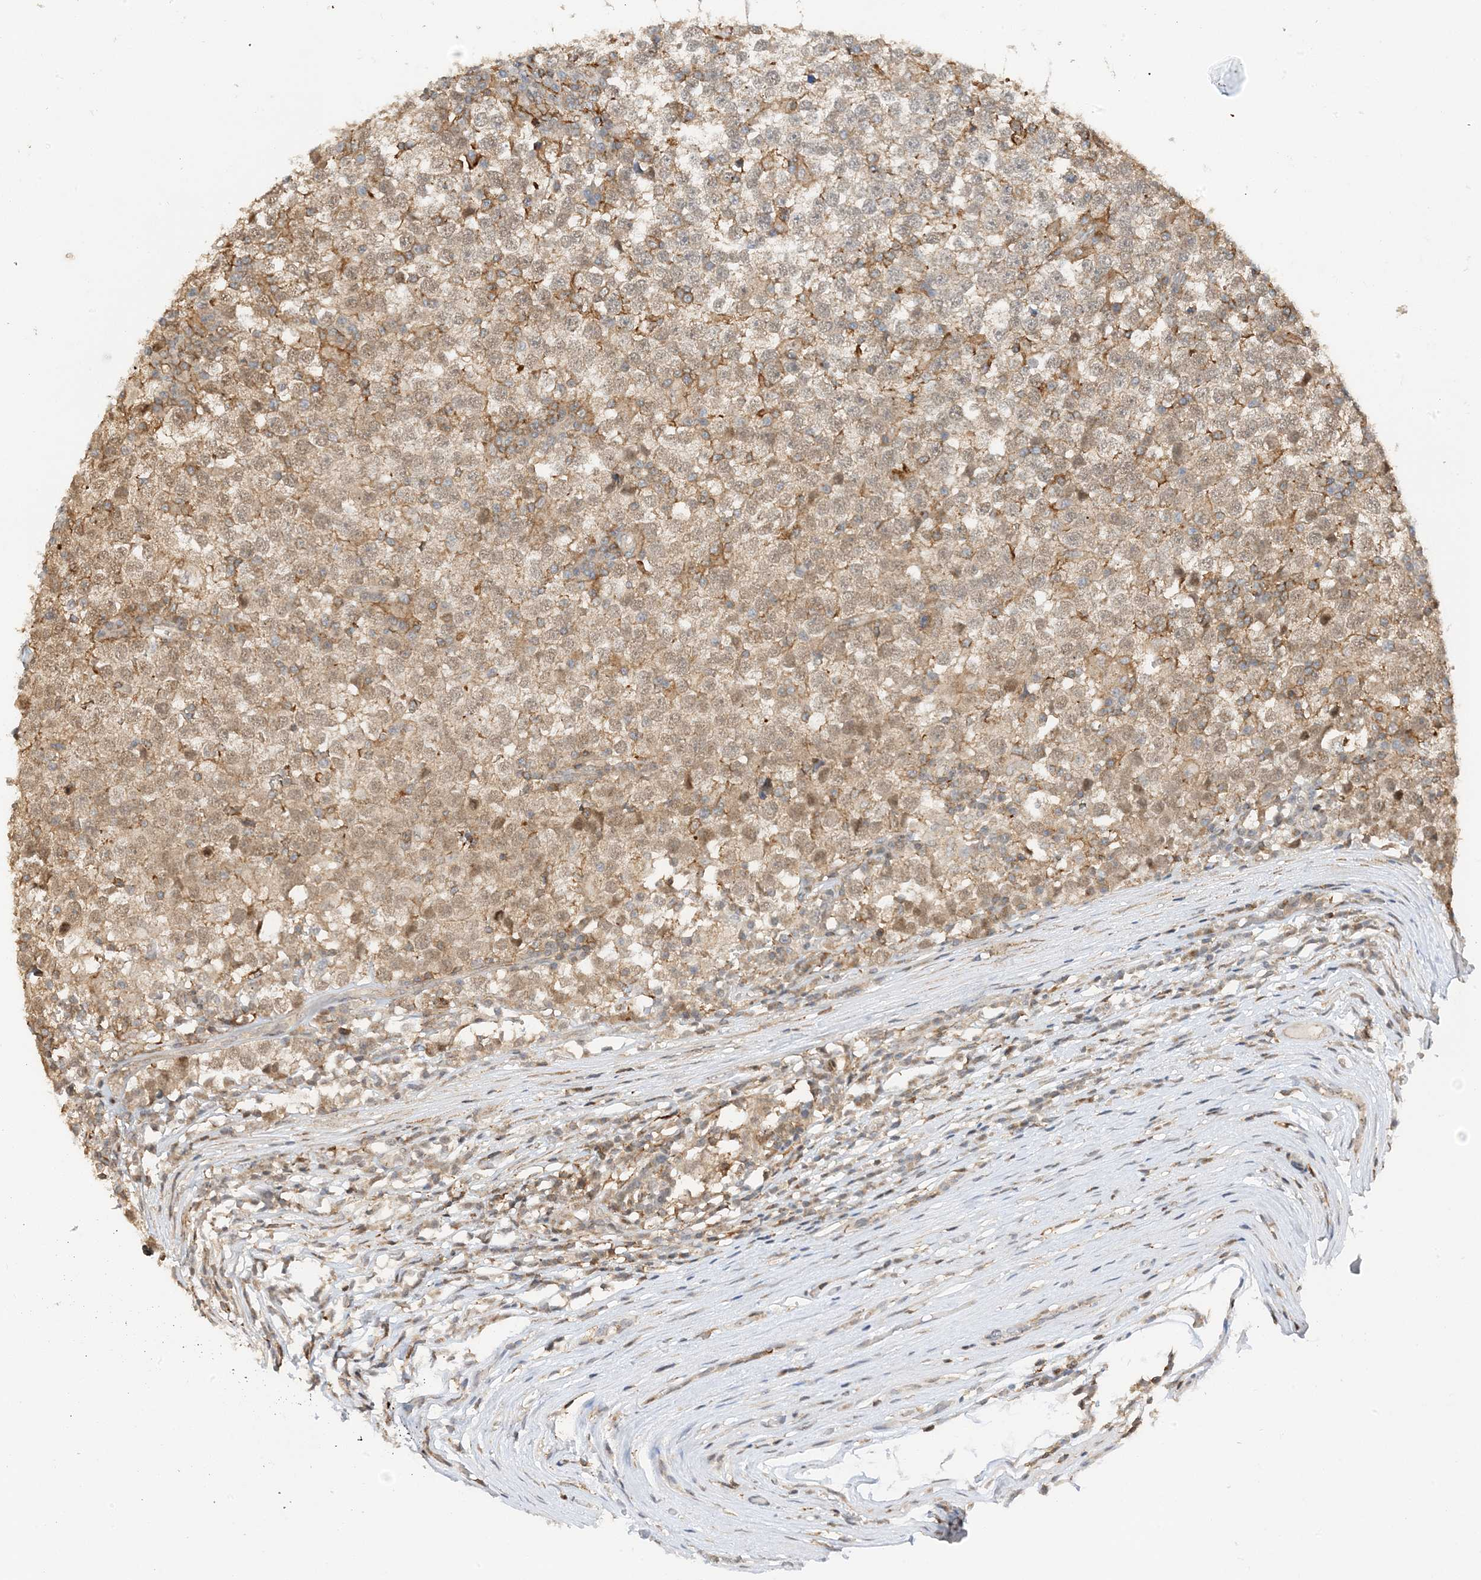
{"staining": {"intensity": "moderate", "quantity": "25%-75%", "location": "cytoplasmic/membranous,nuclear"}, "tissue": "testis cancer", "cell_type": "Tumor cells", "image_type": "cancer", "snomed": [{"axis": "morphology", "description": "Seminoma, NOS"}, {"axis": "topography", "description": "Testis"}], "caption": "Testis cancer stained with IHC demonstrates moderate cytoplasmic/membranous and nuclear staining in approximately 25%-75% of tumor cells.", "gene": "TATDN3", "patient": {"sex": "male", "age": 65}}